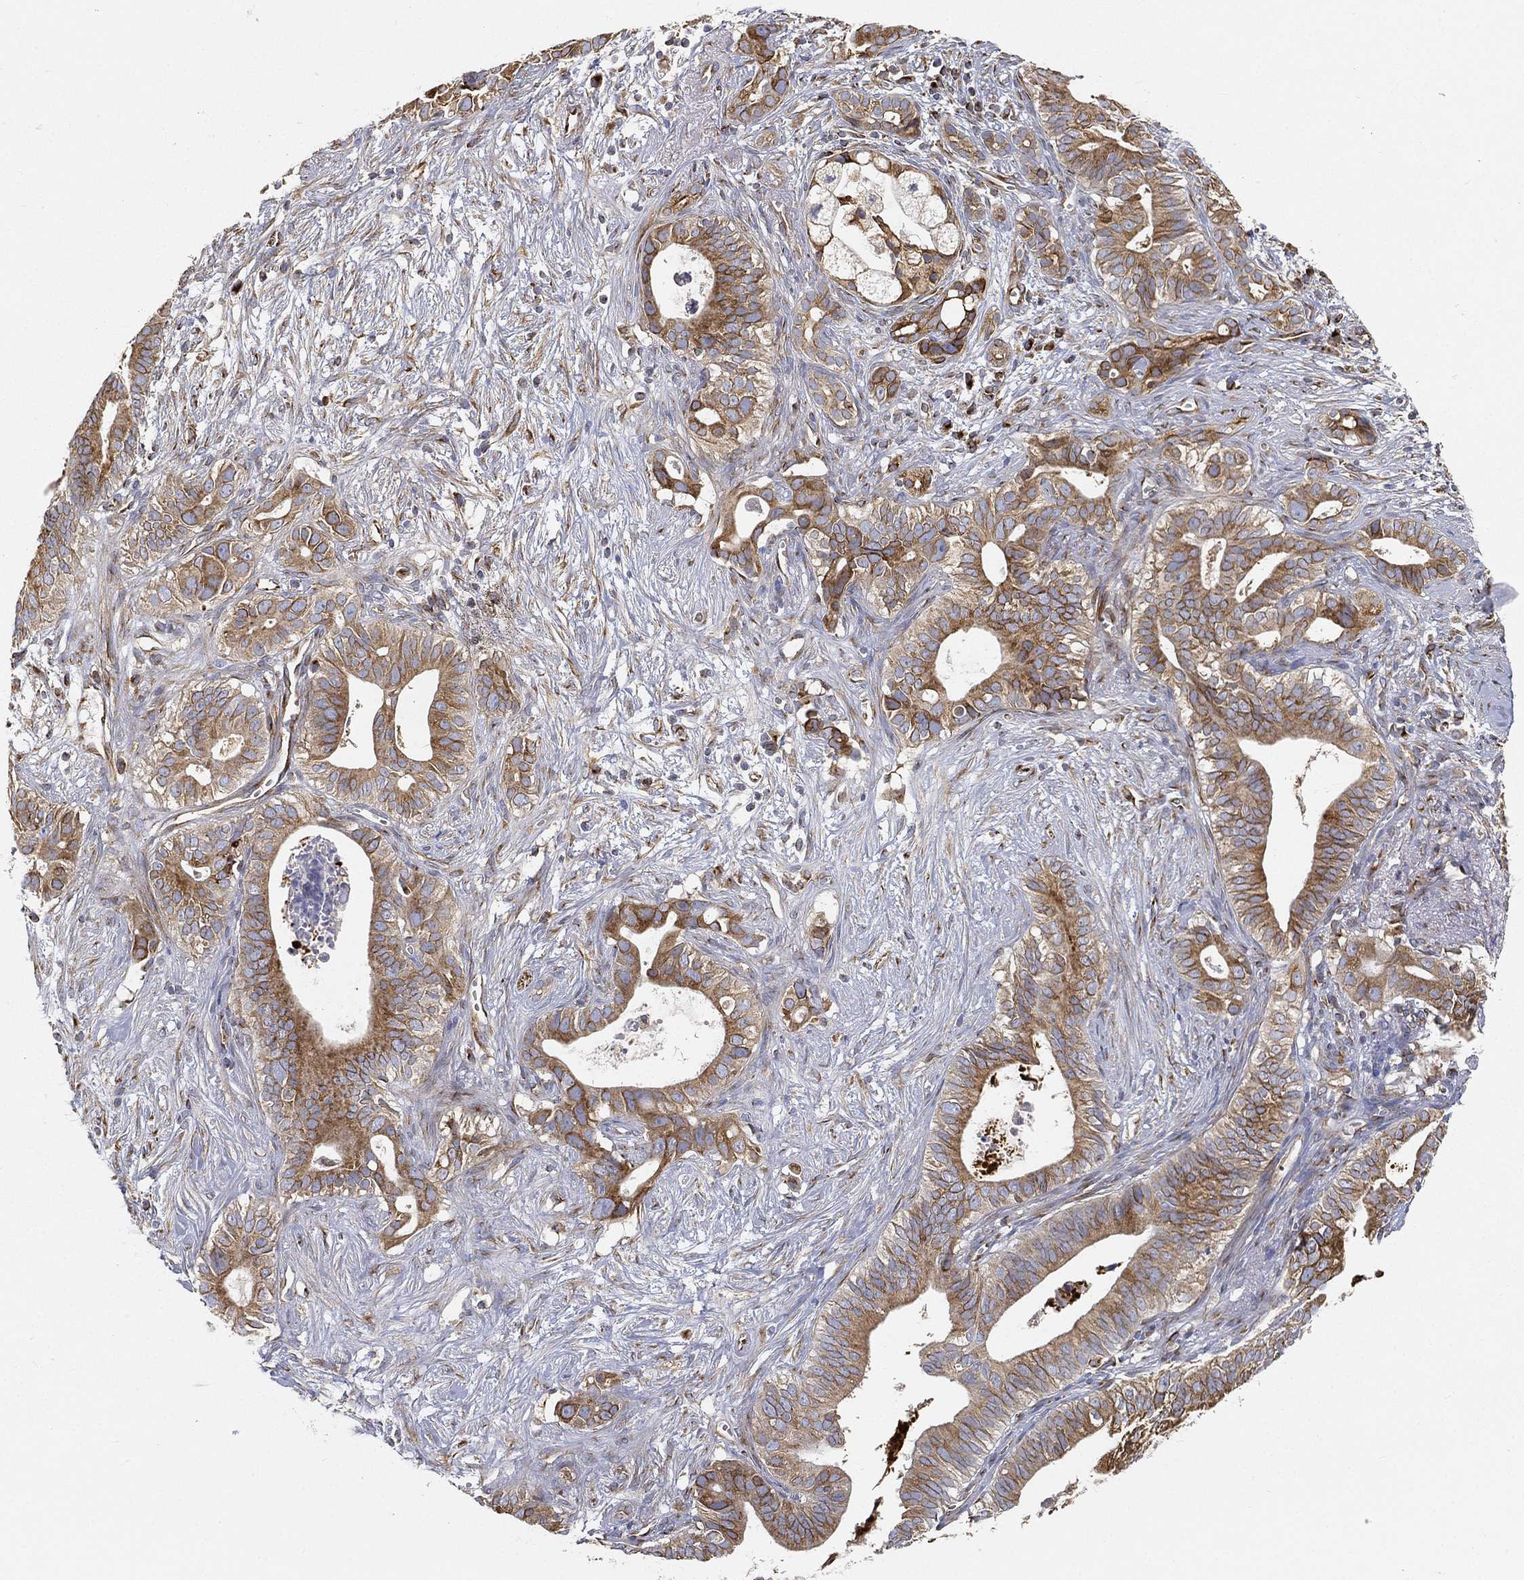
{"staining": {"intensity": "strong", "quantity": ">75%", "location": "cytoplasmic/membranous"}, "tissue": "pancreatic cancer", "cell_type": "Tumor cells", "image_type": "cancer", "snomed": [{"axis": "morphology", "description": "Adenocarcinoma, NOS"}, {"axis": "topography", "description": "Pancreas"}], "caption": "Immunohistochemistry histopathology image of neoplastic tissue: human pancreatic adenocarcinoma stained using immunohistochemistry exhibits high levels of strong protein expression localized specifically in the cytoplasmic/membranous of tumor cells, appearing as a cytoplasmic/membranous brown color.", "gene": "TMEM25", "patient": {"sex": "male", "age": 61}}